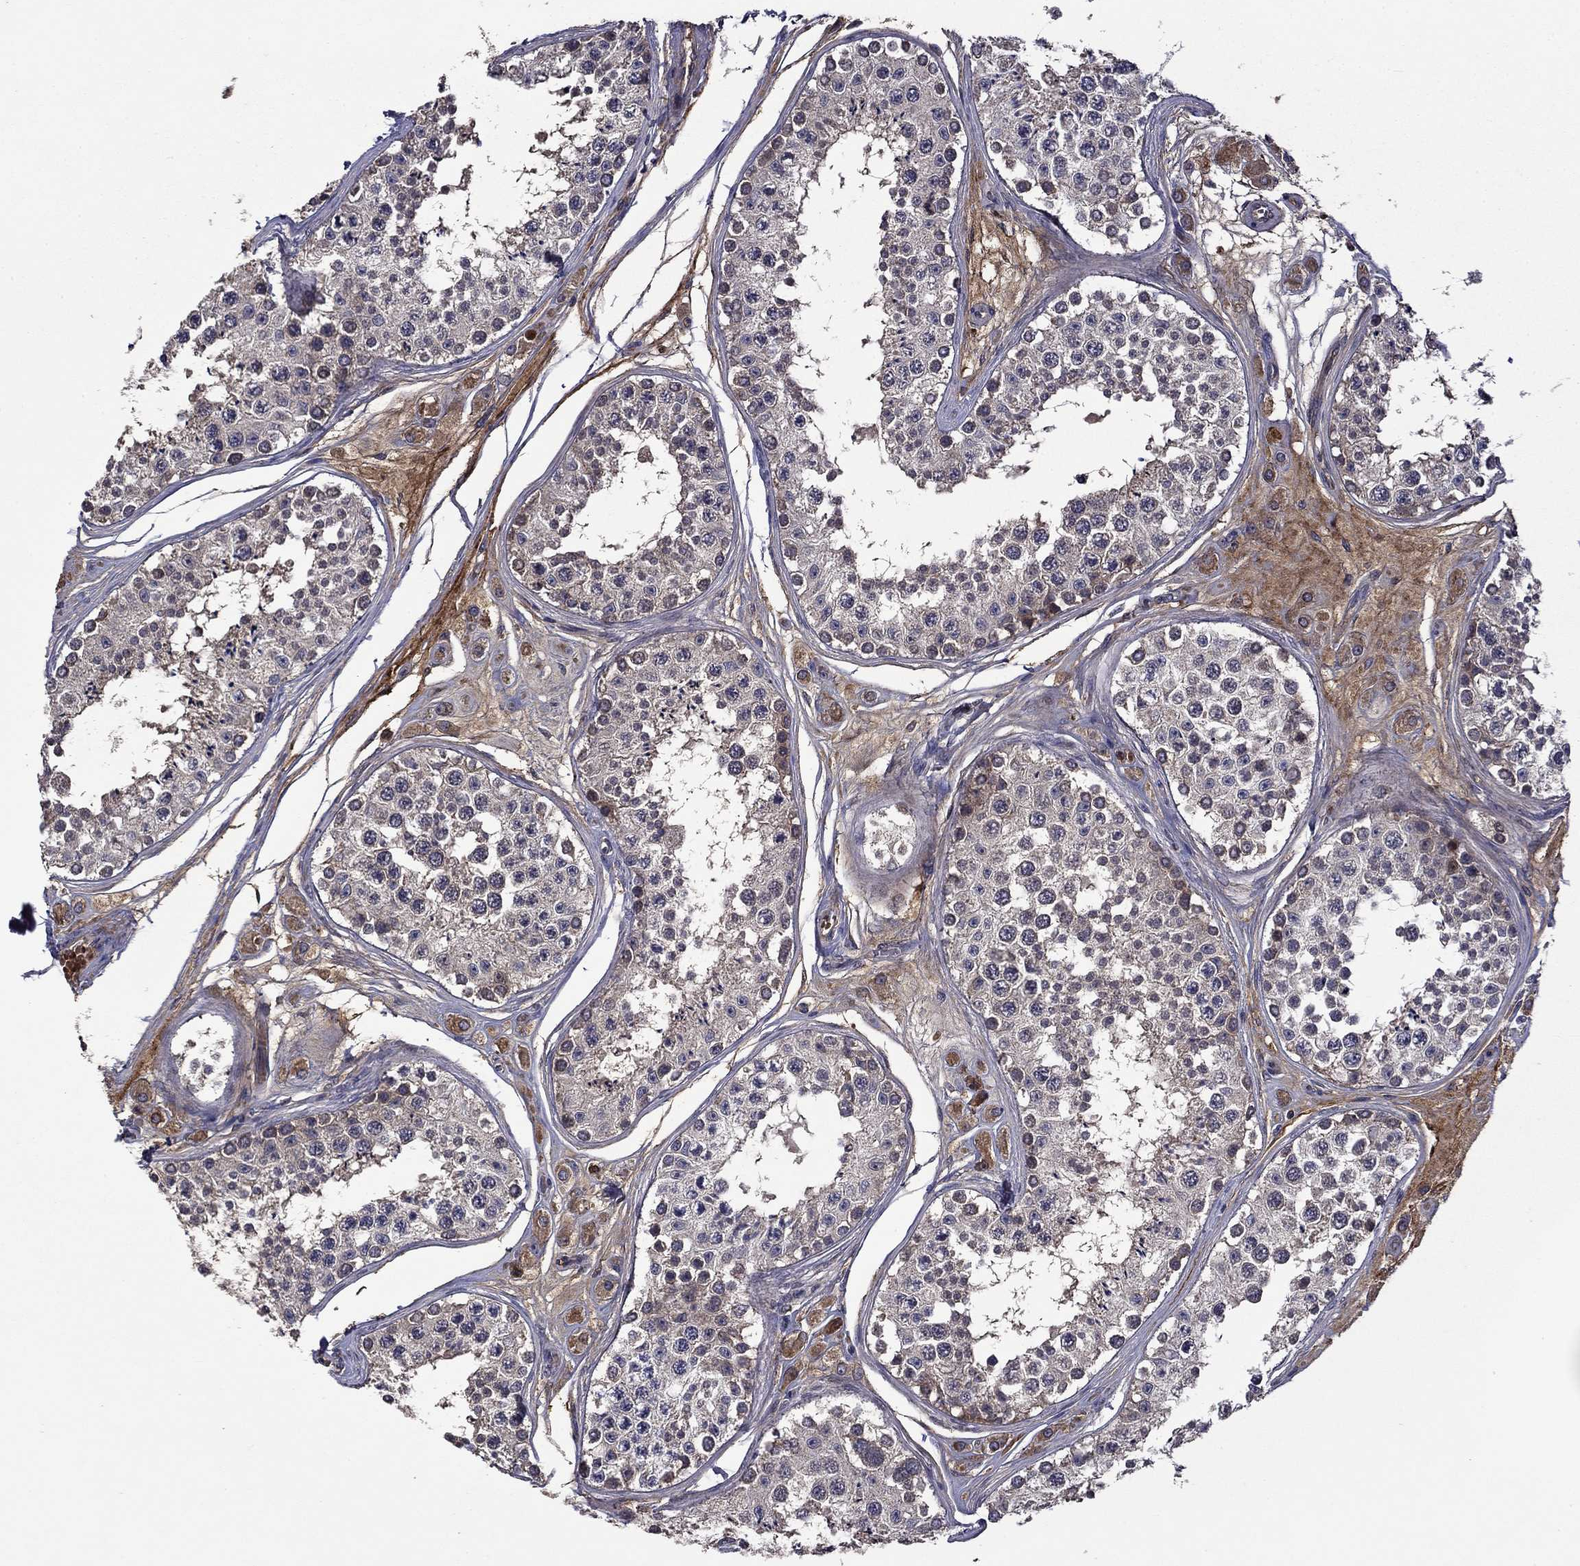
{"staining": {"intensity": "negative", "quantity": "none", "location": "none"}, "tissue": "testis", "cell_type": "Cells in seminiferous ducts", "image_type": "normal", "snomed": [{"axis": "morphology", "description": "Normal tissue, NOS"}, {"axis": "topography", "description": "Testis"}], "caption": "Testis was stained to show a protein in brown. There is no significant positivity in cells in seminiferous ducts.", "gene": "SATB1", "patient": {"sex": "male", "age": 25}}